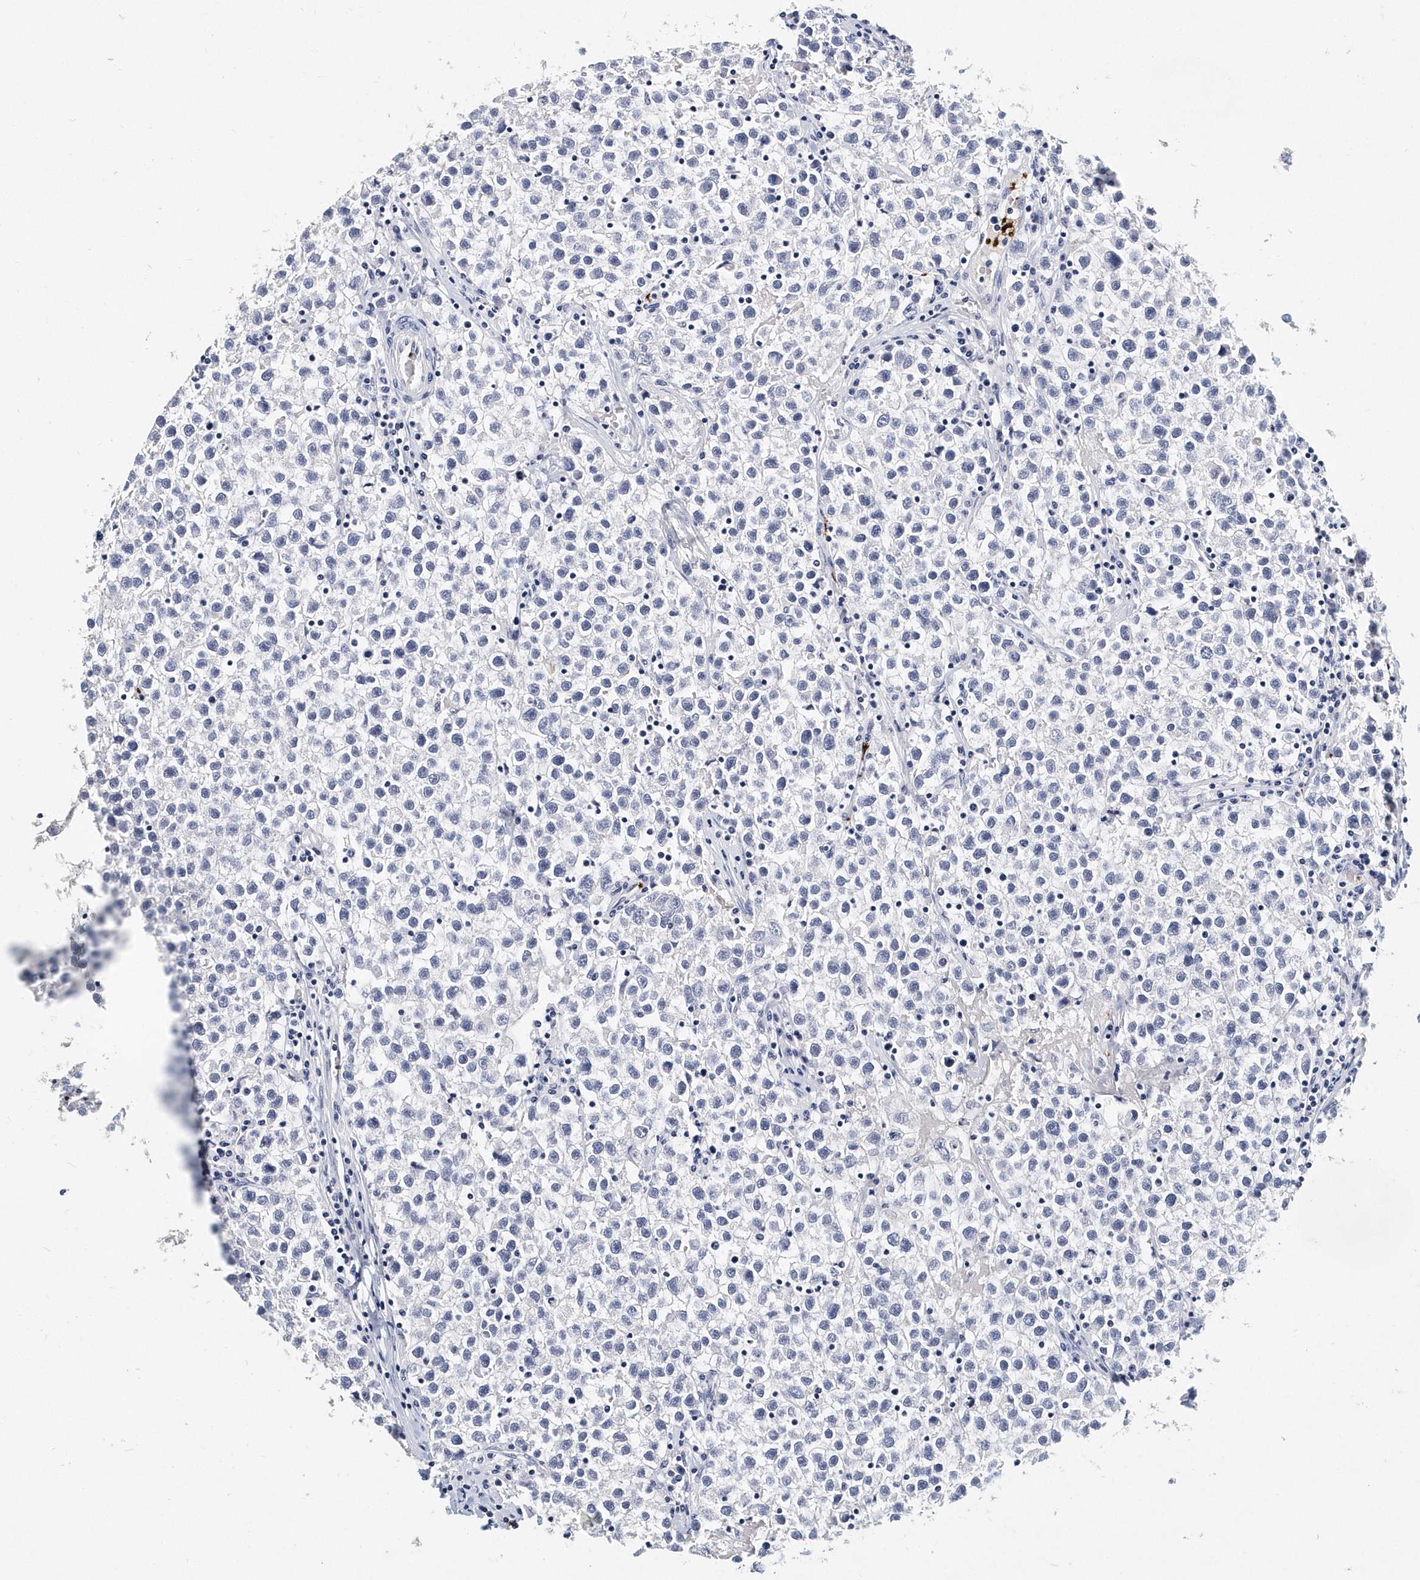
{"staining": {"intensity": "negative", "quantity": "none", "location": "none"}, "tissue": "testis cancer", "cell_type": "Tumor cells", "image_type": "cancer", "snomed": [{"axis": "morphology", "description": "Seminoma, NOS"}, {"axis": "topography", "description": "Testis"}], "caption": "The histopathology image displays no staining of tumor cells in testis cancer. (DAB immunohistochemistry, high magnification).", "gene": "ITGA2B", "patient": {"sex": "male", "age": 22}}